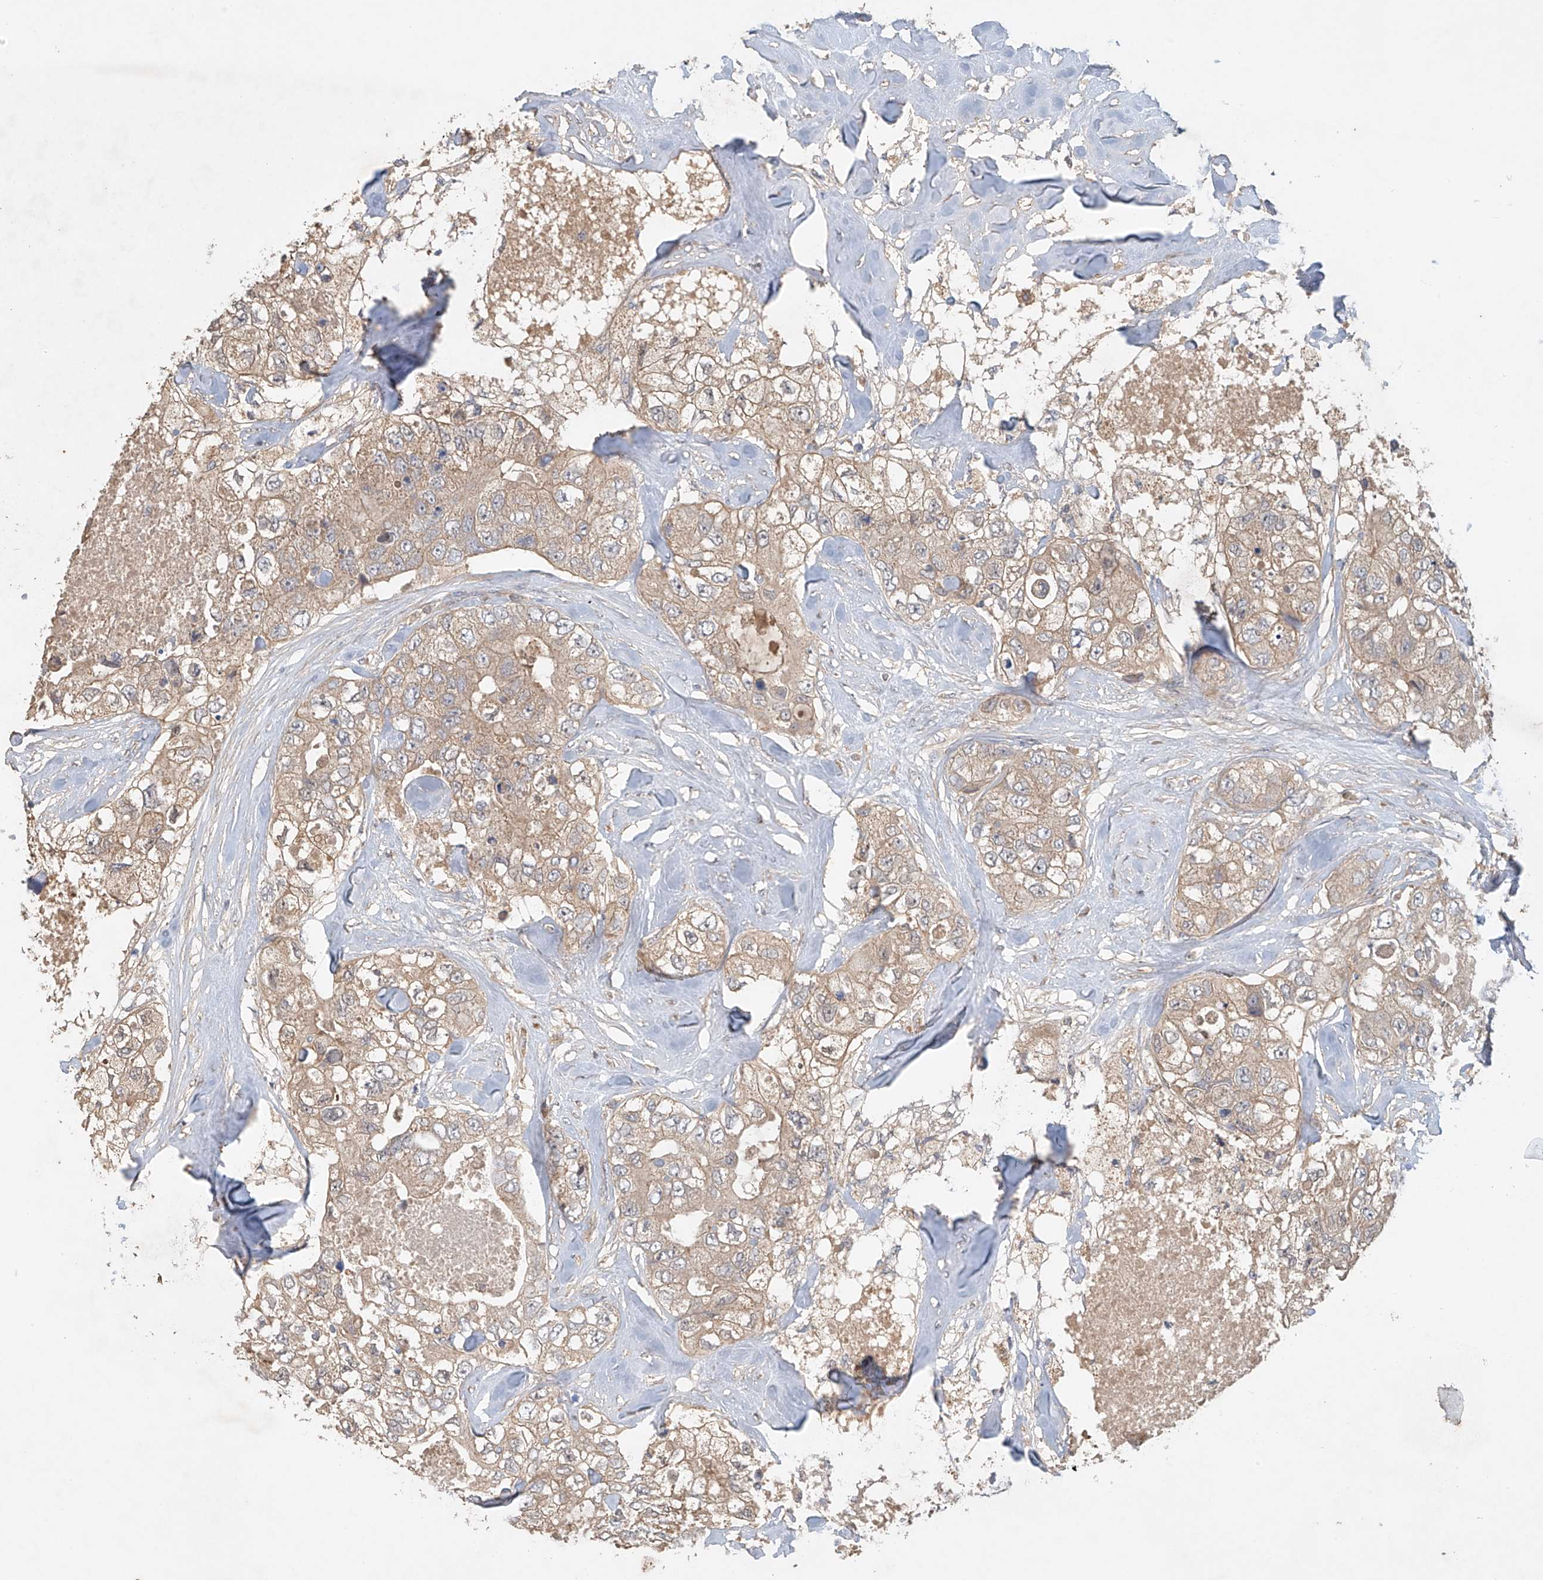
{"staining": {"intensity": "weak", "quantity": ">75%", "location": "cytoplasmic/membranous"}, "tissue": "breast cancer", "cell_type": "Tumor cells", "image_type": "cancer", "snomed": [{"axis": "morphology", "description": "Duct carcinoma"}, {"axis": "topography", "description": "Breast"}], "caption": "Breast cancer stained with a brown dye displays weak cytoplasmic/membranous positive staining in approximately >75% of tumor cells.", "gene": "GNB1L", "patient": {"sex": "female", "age": 62}}